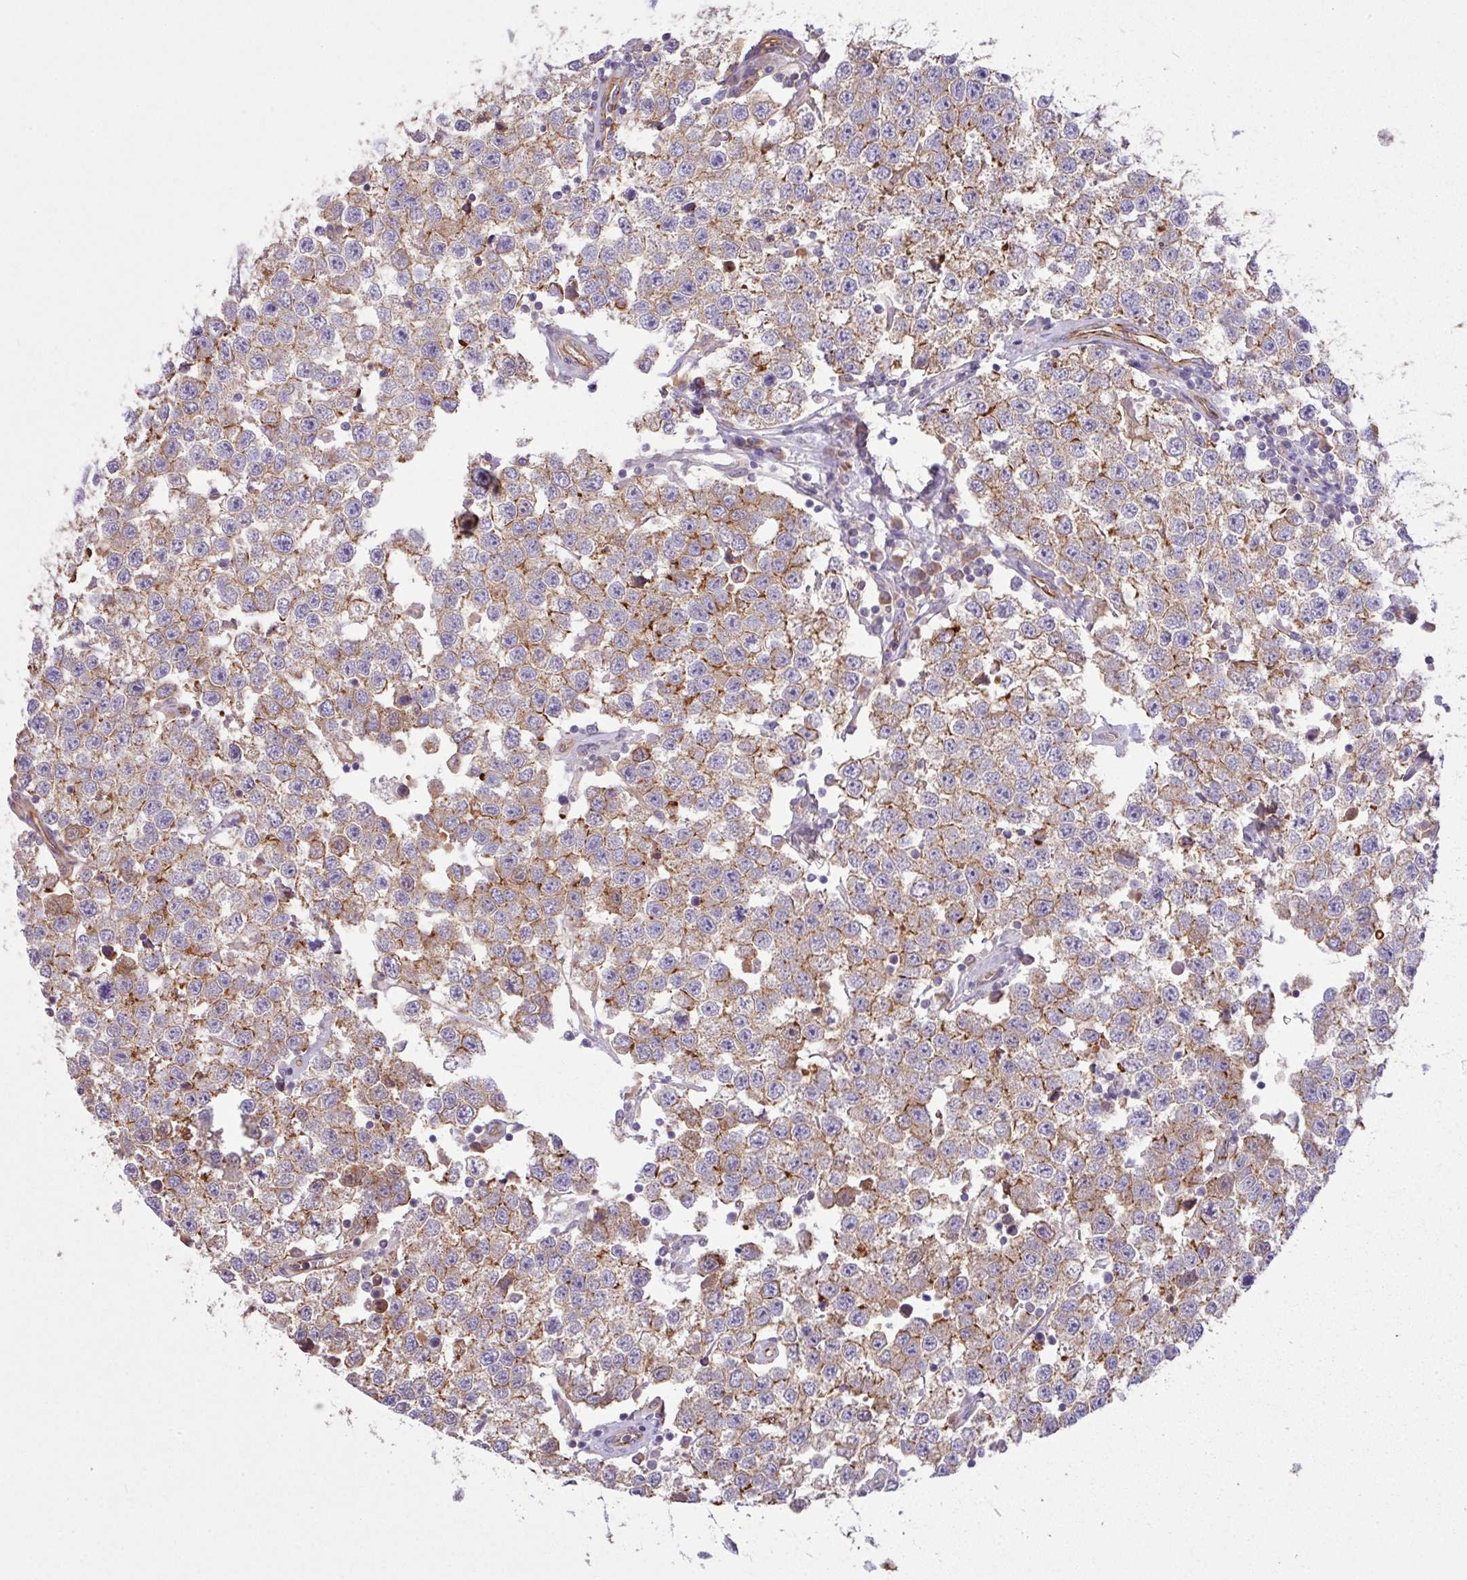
{"staining": {"intensity": "moderate", "quantity": "25%-75%", "location": "cytoplasmic/membranous"}, "tissue": "testis cancer", "cell_type": "Tumor cells", "image_type": "cancer", "snomed": [{"axis": "morphology", "description": "Seminoma, NOS"}, {"axis": "topography", "description": "Testis"}], "caption": "Seminoma (testis) tissue displays moderate cytoplasmic/membranous positivity in approximately 25%-75% of tumor cells", "gene": "LRRC53", "patient": {"sex": "male", "age": 34}}